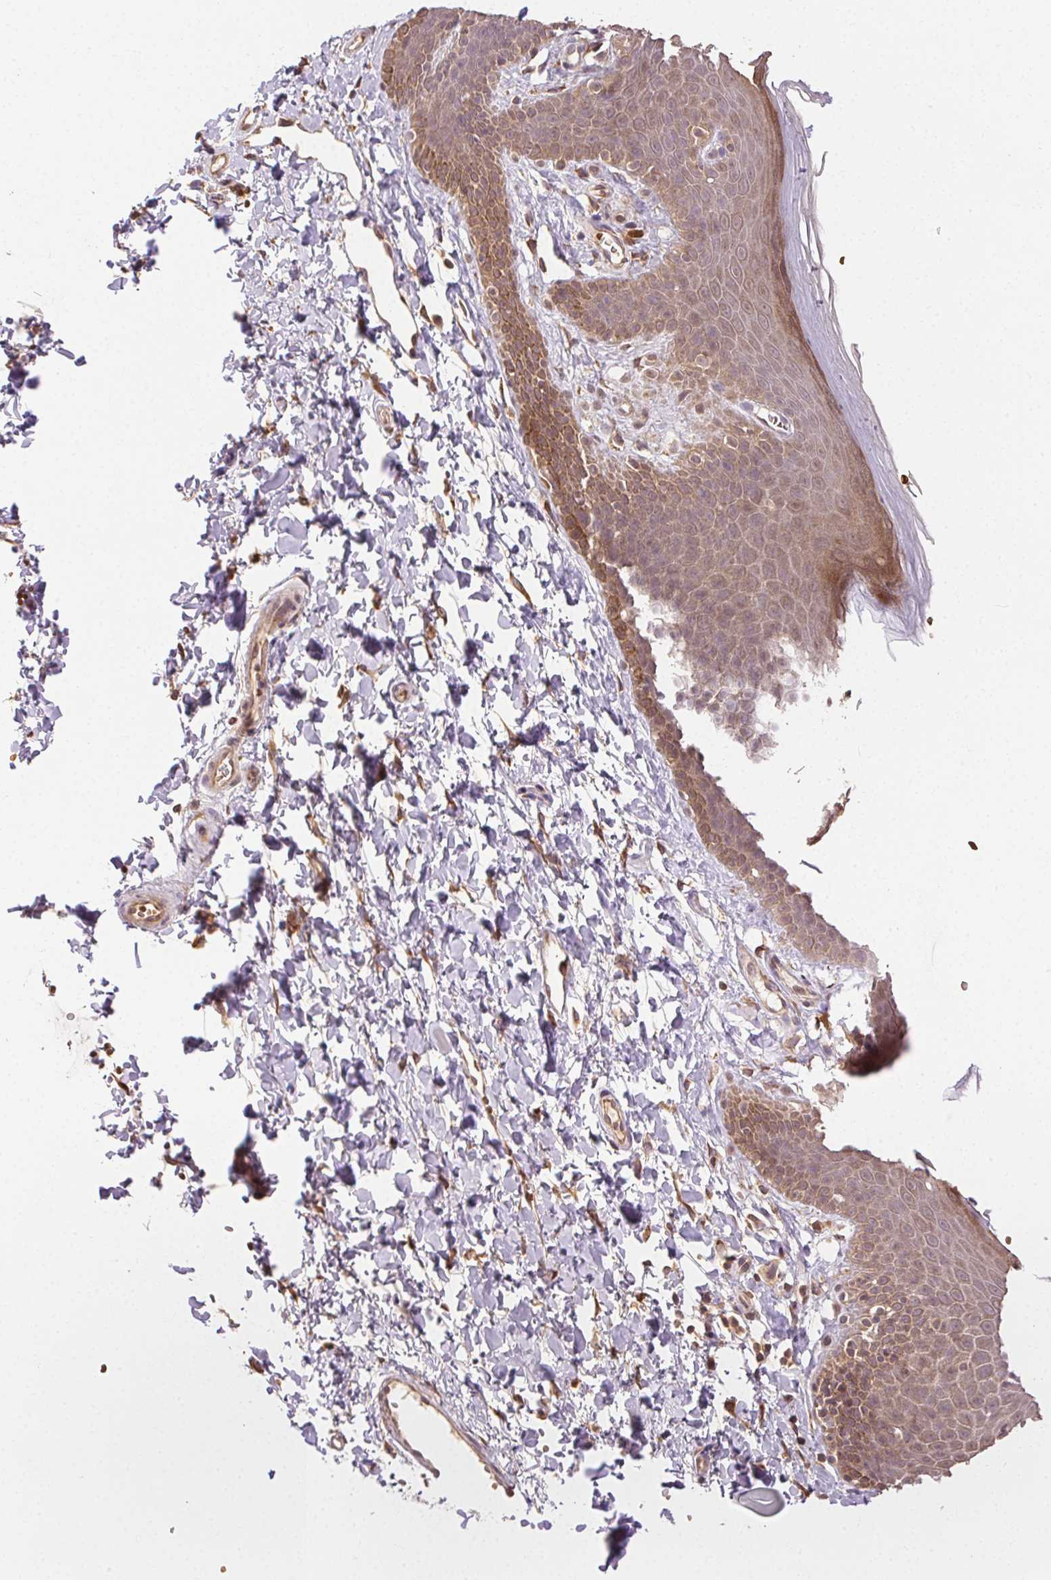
{"staining": {"intensity": "moderate", "quantity": ">75%", "location": "cytoplasmic/membranous"}, "tissue": "skin", "cell_type": "Epidermal cells", "image_type": "normal", "snomed": [{"axis": "morphology", "description": "Normal tissue, NOS"}, {"axis": "topography", "description": "Anal"}], "caption": "Skin stained with a brown dye shows moderate cytoplasmic/membranous positive expression in approximately >75% of epidermal cells.", "gene": "KLHL15", "patient": {"sex": "male", "age": 53}}